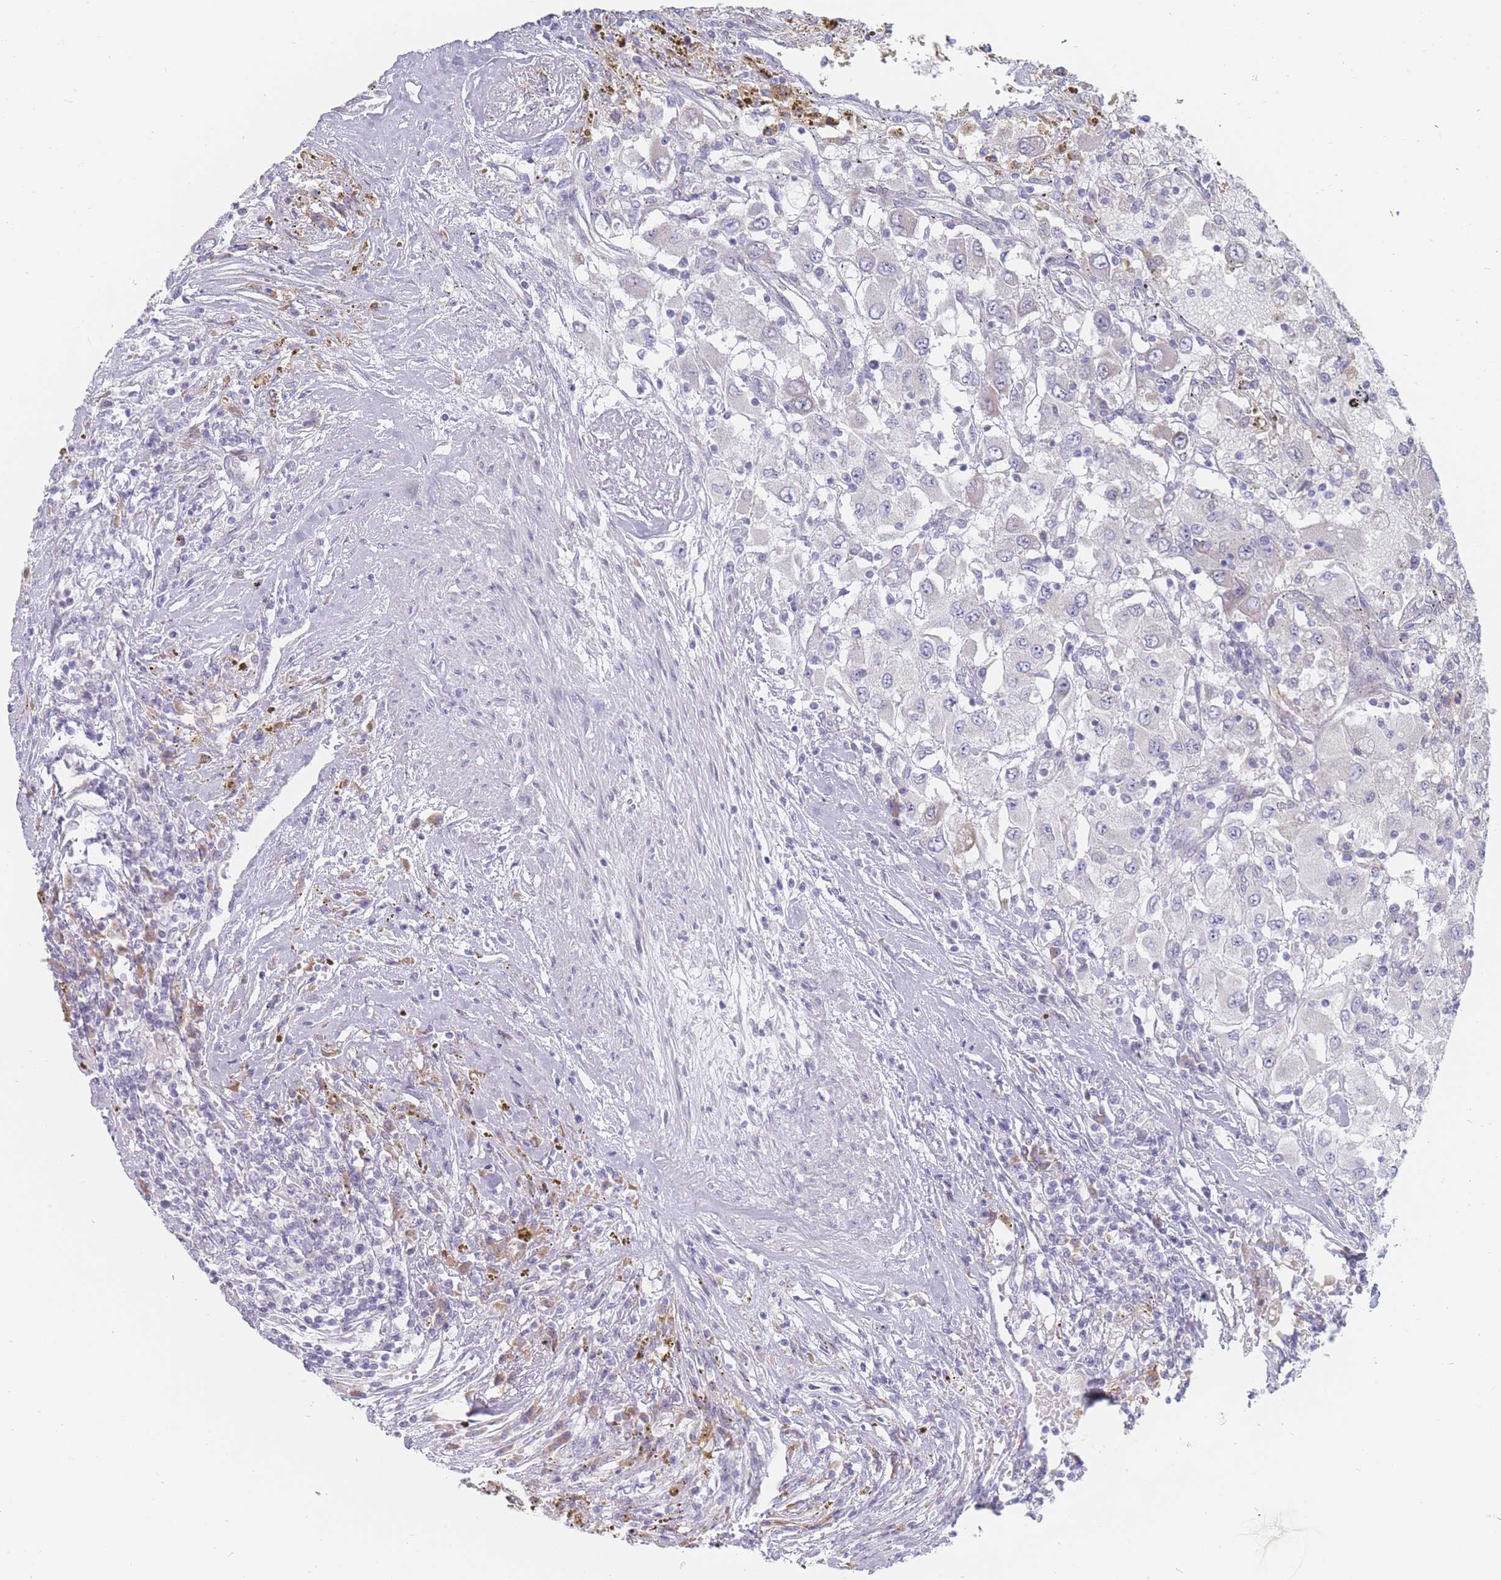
{"staining": {"intensity": "negative", "quantity": "none", "location": "none"}, "tissue": "renal cancer", "cell_type": "Tumor cells", "image_type": "cancer", "snomed": [{"axis": "morphology", "description": "Adenocarcinoma, NOS"}, {"axis": "topography", "description": "Kidney"}], "caption": "A histopathology image of human renal cancer is negative for staining in tumor cells. (Immunohistochemistry (ihc), brightfield microscopy, high magnification).", "gene": "SPATS1", "patient": {"sex": "female", "age": 67}}